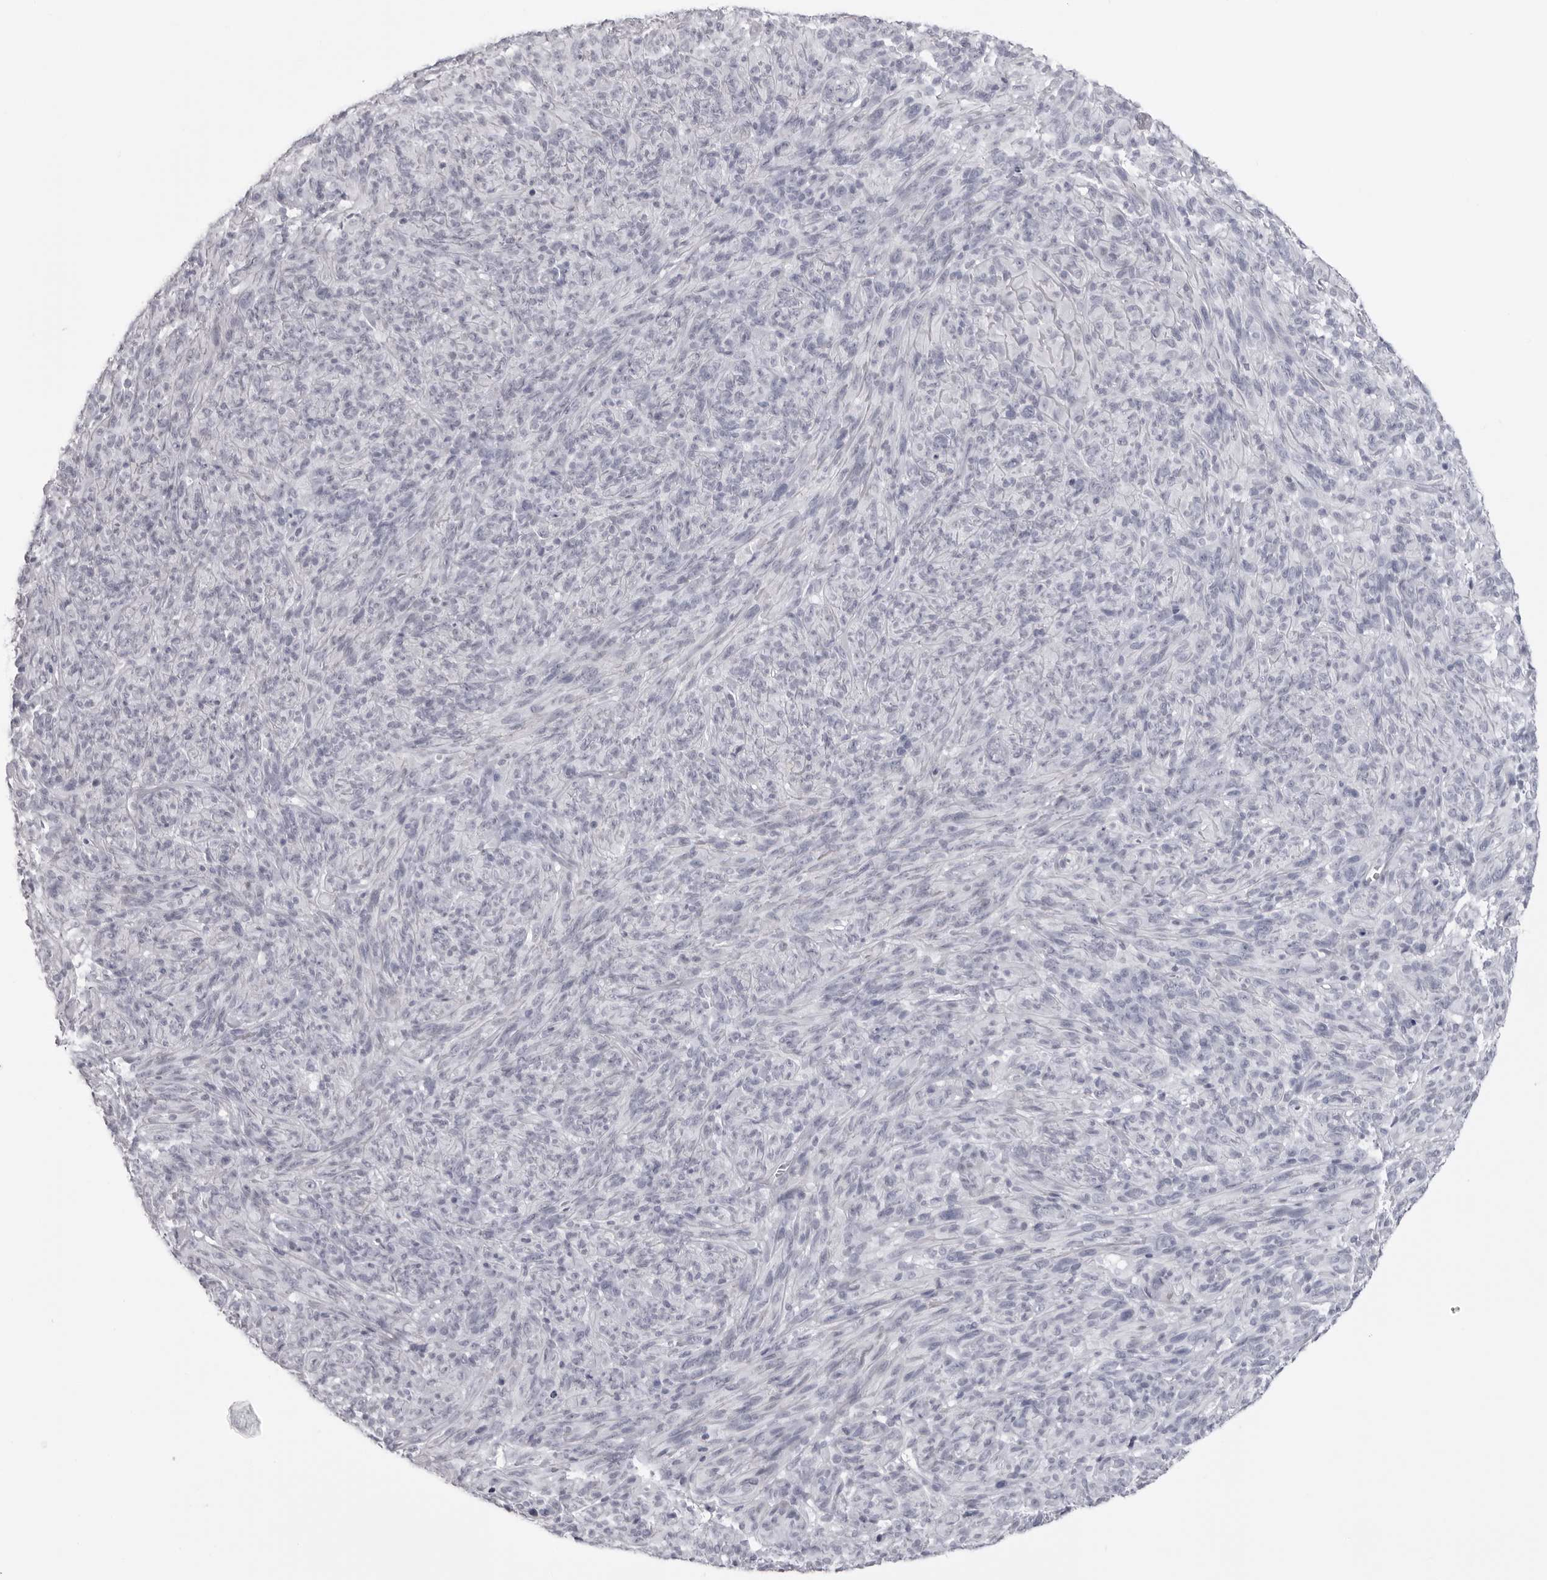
{"staining": {"intensity": "negative", "quantity": "none", "location": "none"}, "tissue": "melanoma", "cell_type": "Tumor cells", "image_type": "cancer", "snomed": [{"axis": "morphology", "description": "Malignant melanoma, NOS"}, {"axis": "topography", "description": "Skin of head"}], "caption": "IHC photomicrograph of neoplastic tissue: human malignant melanoma stained with DAB reveals no significant protein positivity in tumor cells.", "gene": "DNALI1", "patient": {"sex": "male", "age": 96}}